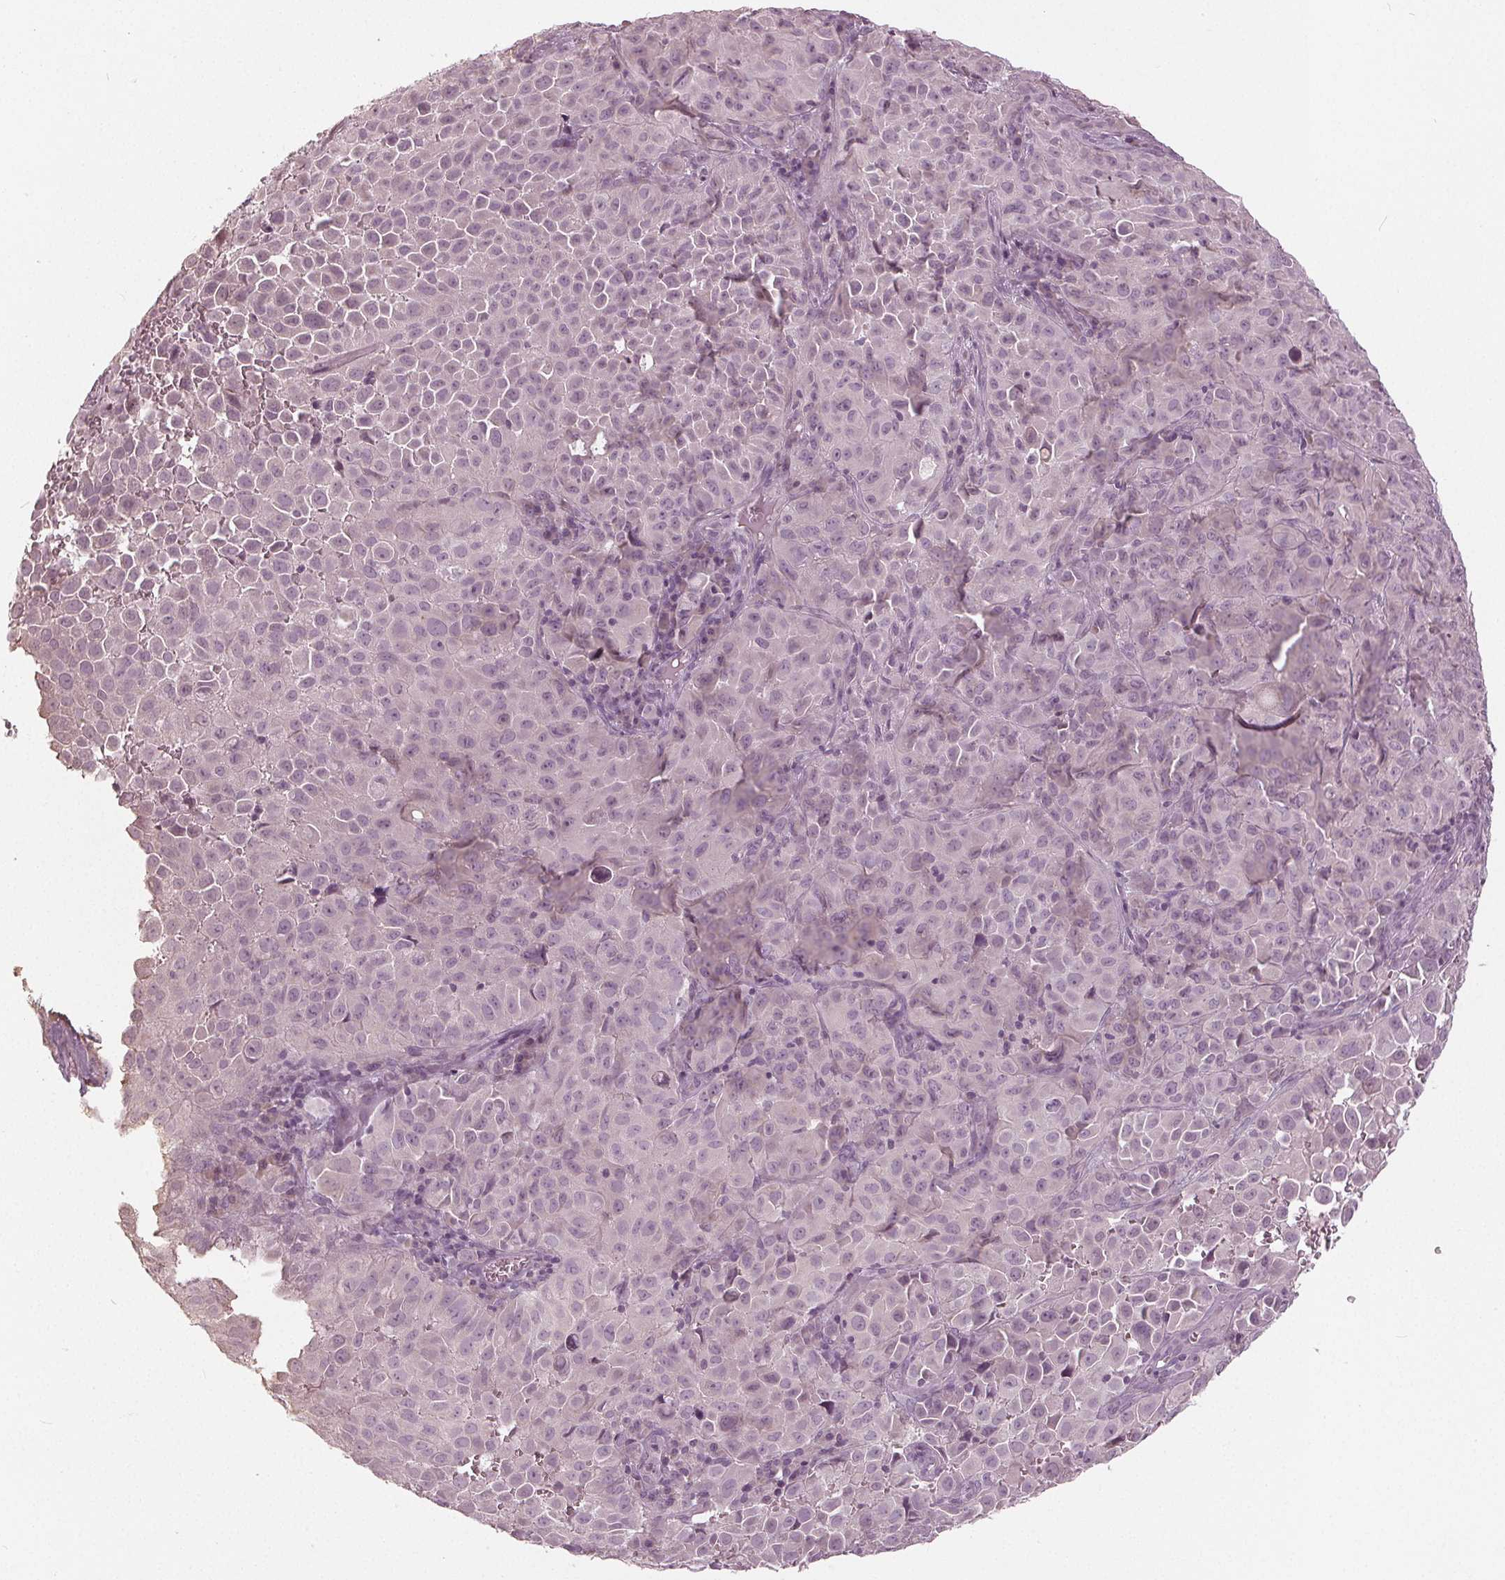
{"staining": {"intensity": "negative", "quantity": "none", "location": "none"}, "tissue": "cervical cancer", "cell_type": "Tumor cells", "image_type": "cancer", "snomed": [{"axis": "morphology", "description": "Squamous cell carcinoma, NOS"}, {"axis": "topography", "description": "Cervix"}], "caption": "Human cervical cancer stained for a protein using immunohistochemistry (IHC) demonstrates no staining in tumor cells.", "gene": "KLK13", "patient": {"sex": "female", "age": 55}}